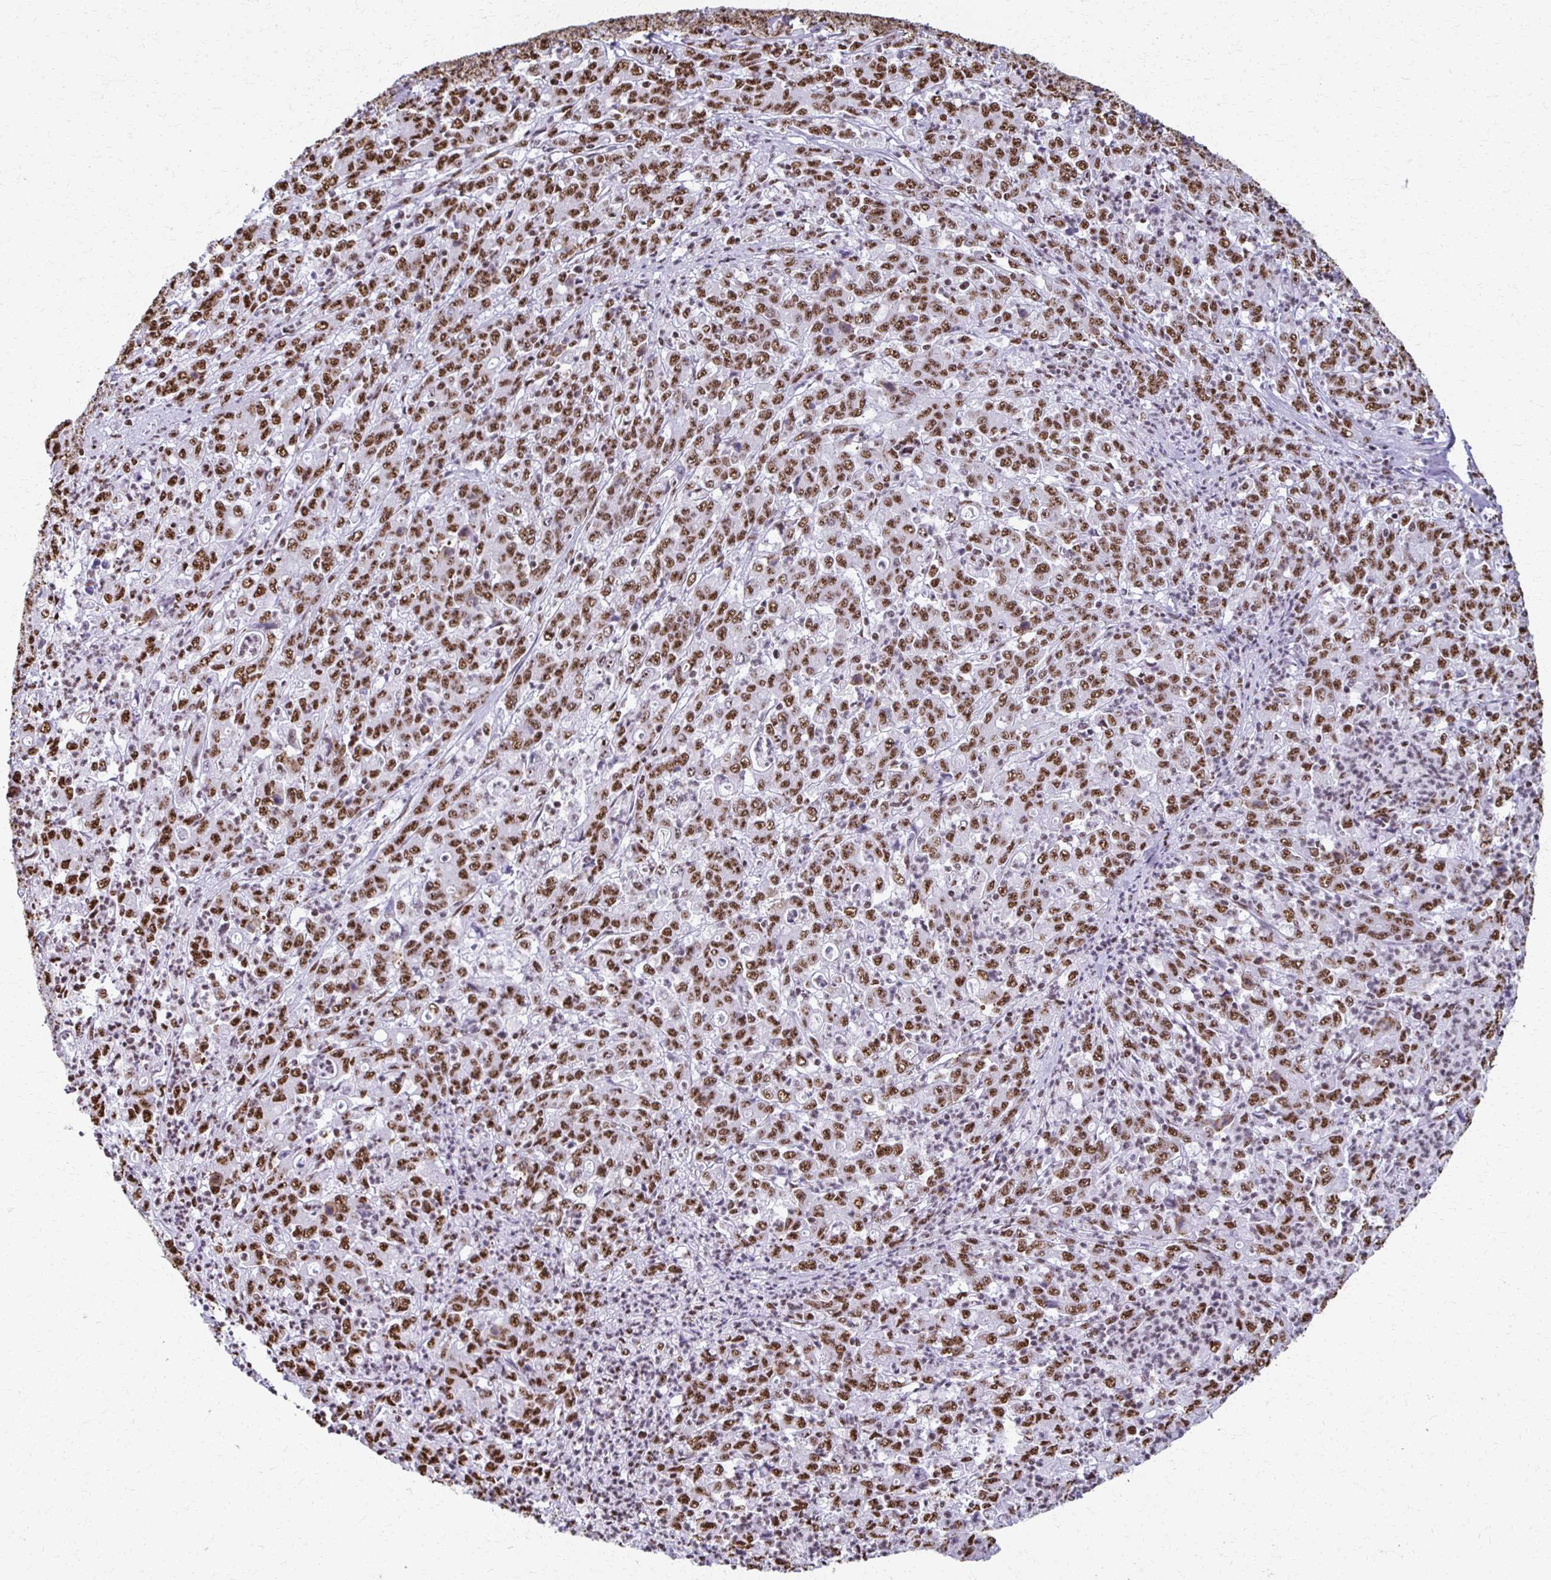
{"staining": {"intensity": "strong", "quantity": ">75%", "location": "nuclear"}, "tissue": "stomach cancer", "cell_type": "Tumor cells", "image_type": "cancer", "snomed": [{"axis": "morphology", "description": "Adenocarcinoma, NOS"}, {"axis": "topography", "description": "Stomach, lower"}], "caption": "Human adenocarcinoma (stomach) stained for a protein (brown) shows strong nuclear positive expression in about >75% of tumor cells.", "gene": "NONO", "patient": {"sex": "female", "age": 71}}